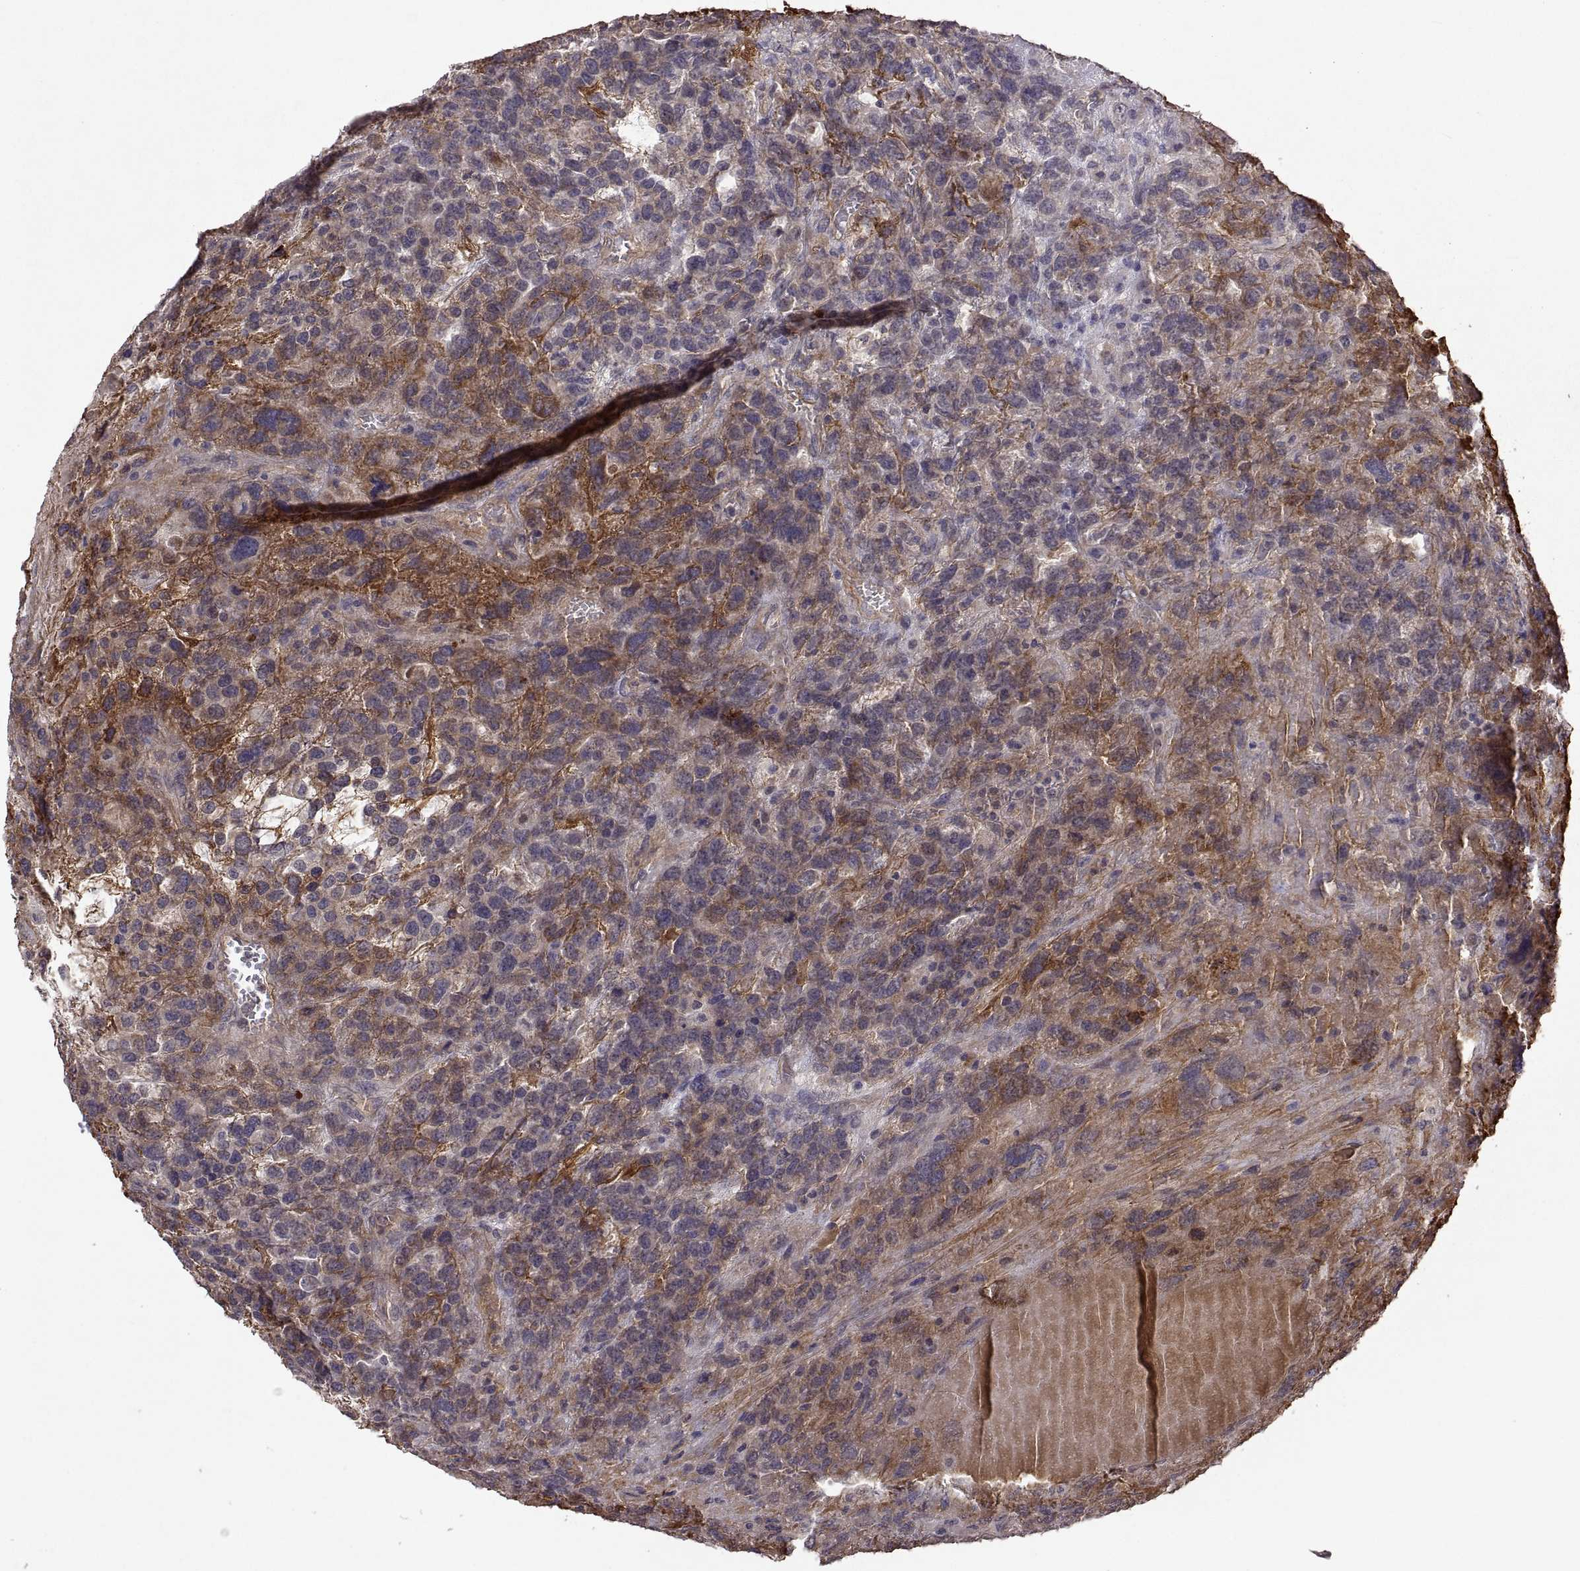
{"staining": {"intensity": "strong", "quantity": ">75%", "location": "cytoplasmic/membranous"}, "tissue": "testis cancer", "cell_type": "Tumor cells", "image_type": "cancer", "snomed": [{"axis": "morphology", "description": "Seminoma, NOS"}, {"axis": "topography", "description": "Testis"}], "caption": "Strong cytoplasmic/membranous protein expression is seen in approximately >75% of tumor cells in testis cancer.", "gene": "LAMA1", "patient": {"sex": "male", "age": 52}}